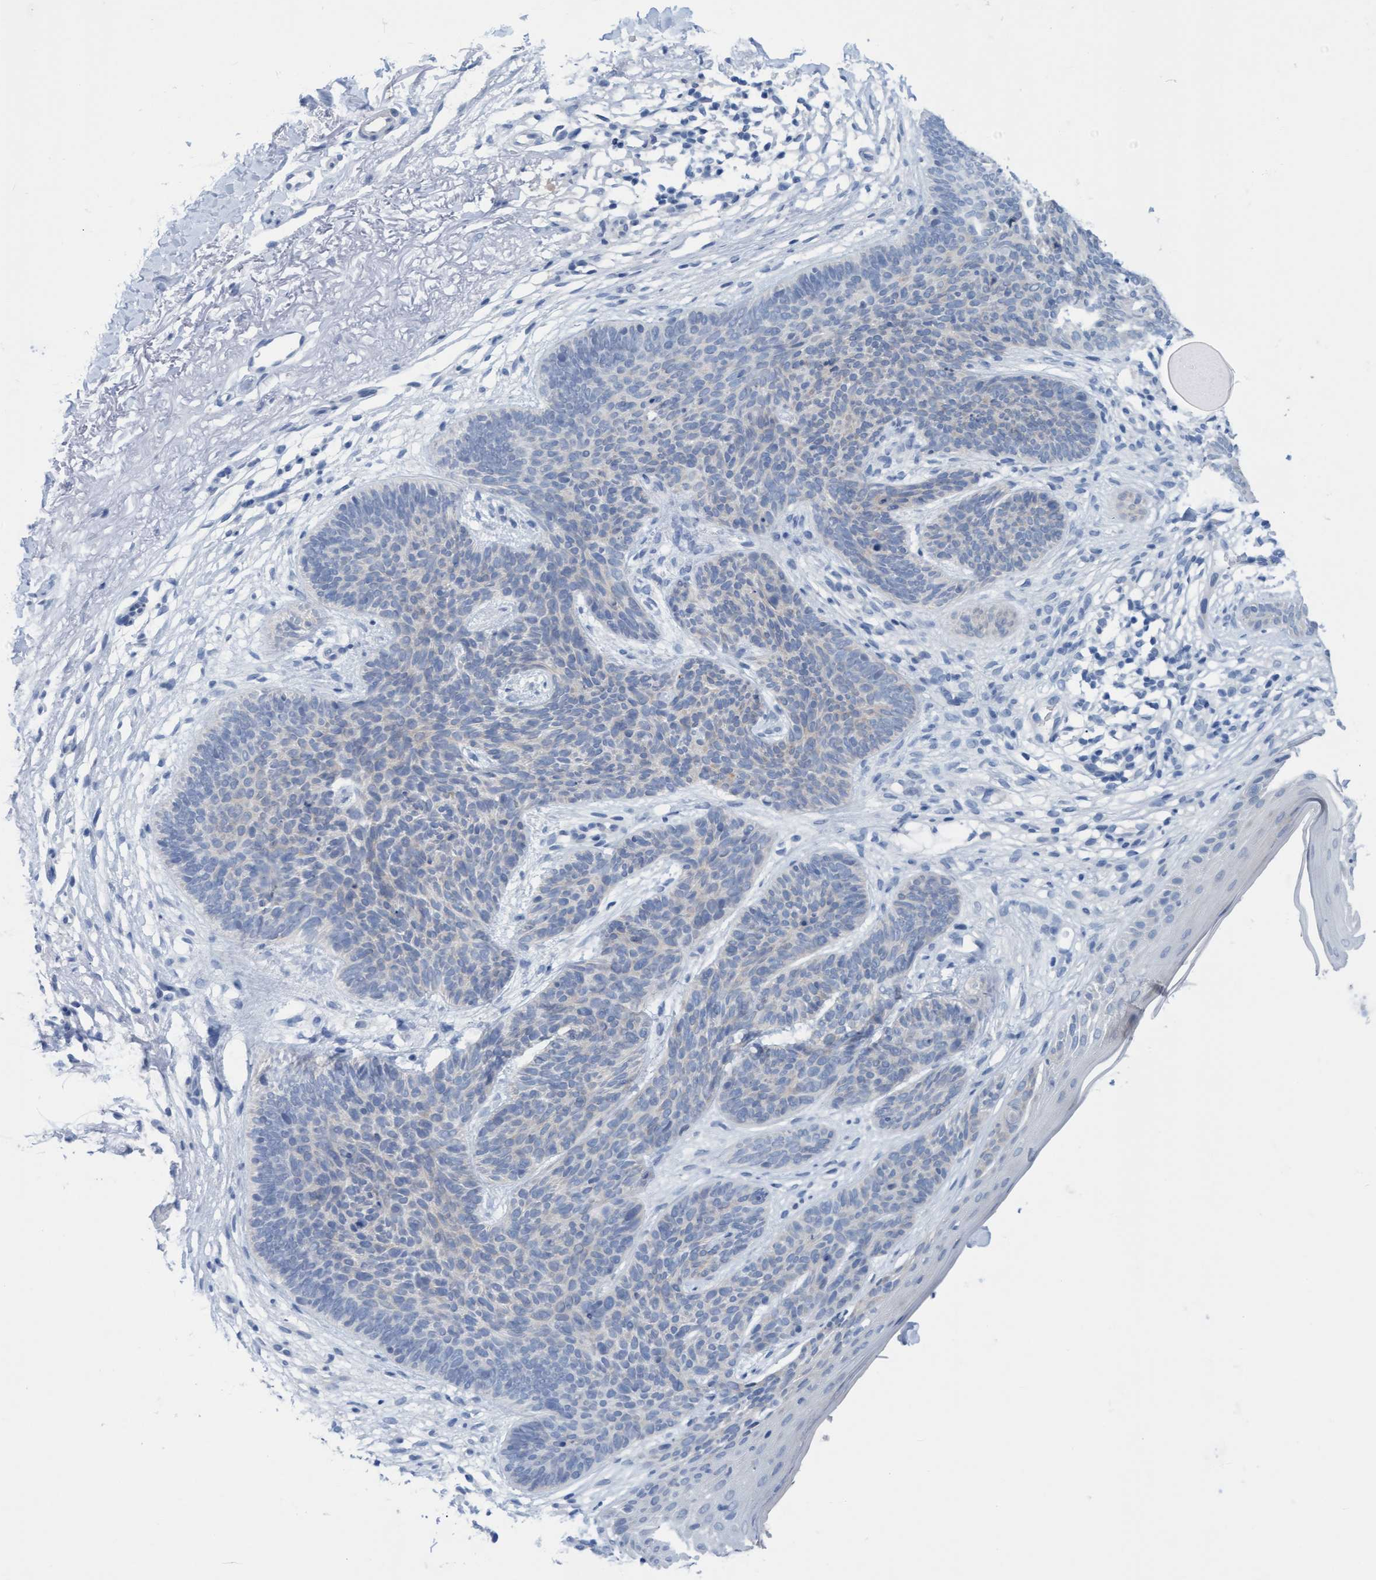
{"staining": {"intensity": "negative", "quantity": "none", "location": "none"}, "tissue": "skin cancer", "cell_type": "Tumor cells", "image_type": "cancer", "snomed": [{"axis": "morphology", "description": "Basal cell carcinoma"}, {"axis": "topography", "description": "Skin"}], "caption": "Tumor cells are negative for brown protein staining in skin basal cell carcinoma.", "gene": "SSTR3", "patient": {"sex": "female", "age": 70}}